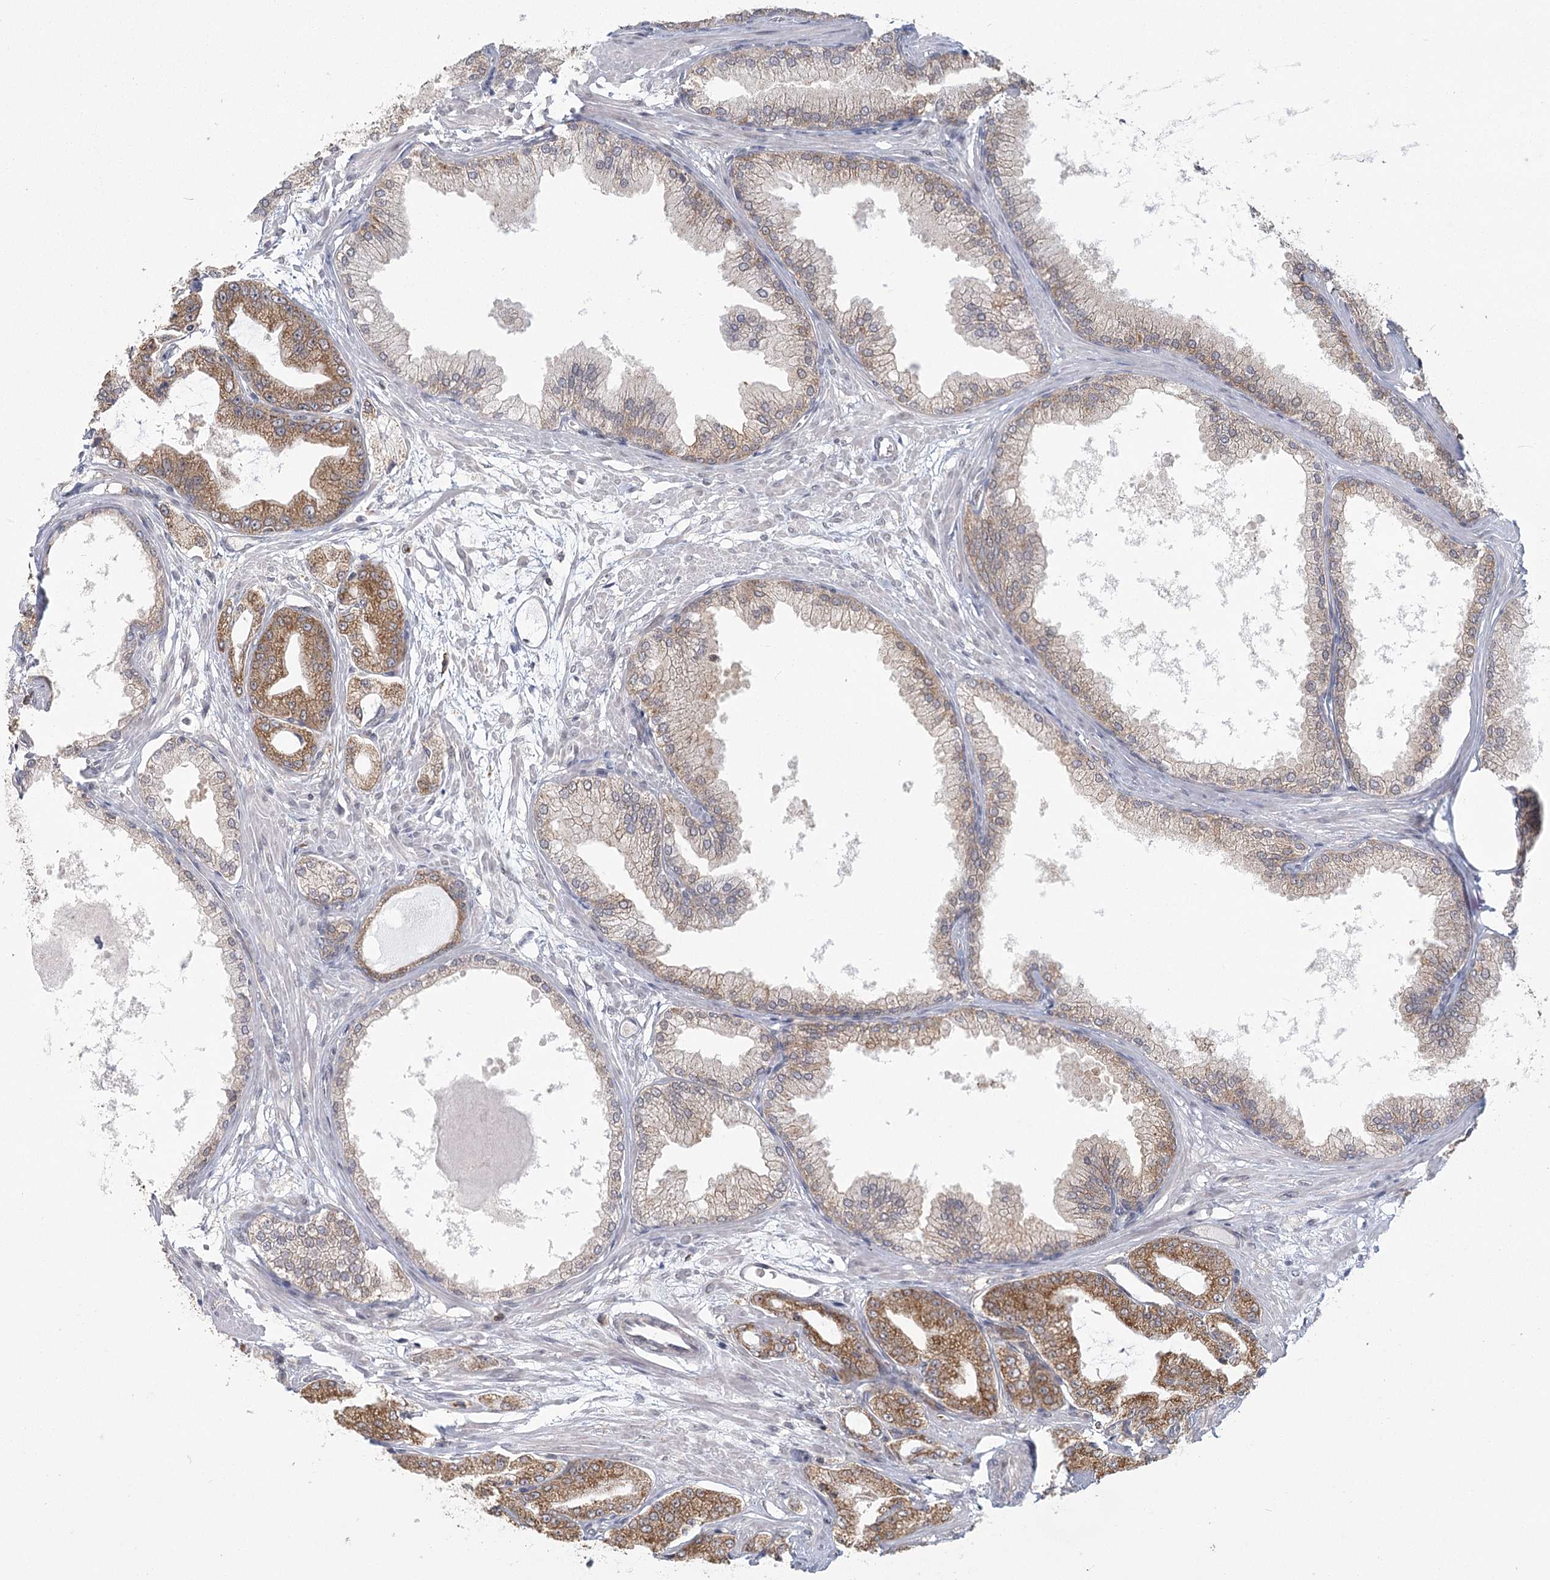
{"staining": {"intensity": "moderate", "quantity": ">75%", "location": "cytoplasmic/membranous"}, "tissue": "prostate cancer", "cell_type": "Tumor cells", "image_type": "cancer", "snomed": [{"axis": "morphology", "description": "Adenocarcinoma, Low grade"}, {"axis": "topography", "description": "Prostate"}], "caption": "About >75% of tumor cells in prostate cancer (adenocarcinoma (low-grade)) reveal moderate cytoplasmic/membranous protein positivity as visualized by brown immunohistochemical staining.", "gene": "LACTB", "patient": {"sex": "male", "age": 63}}